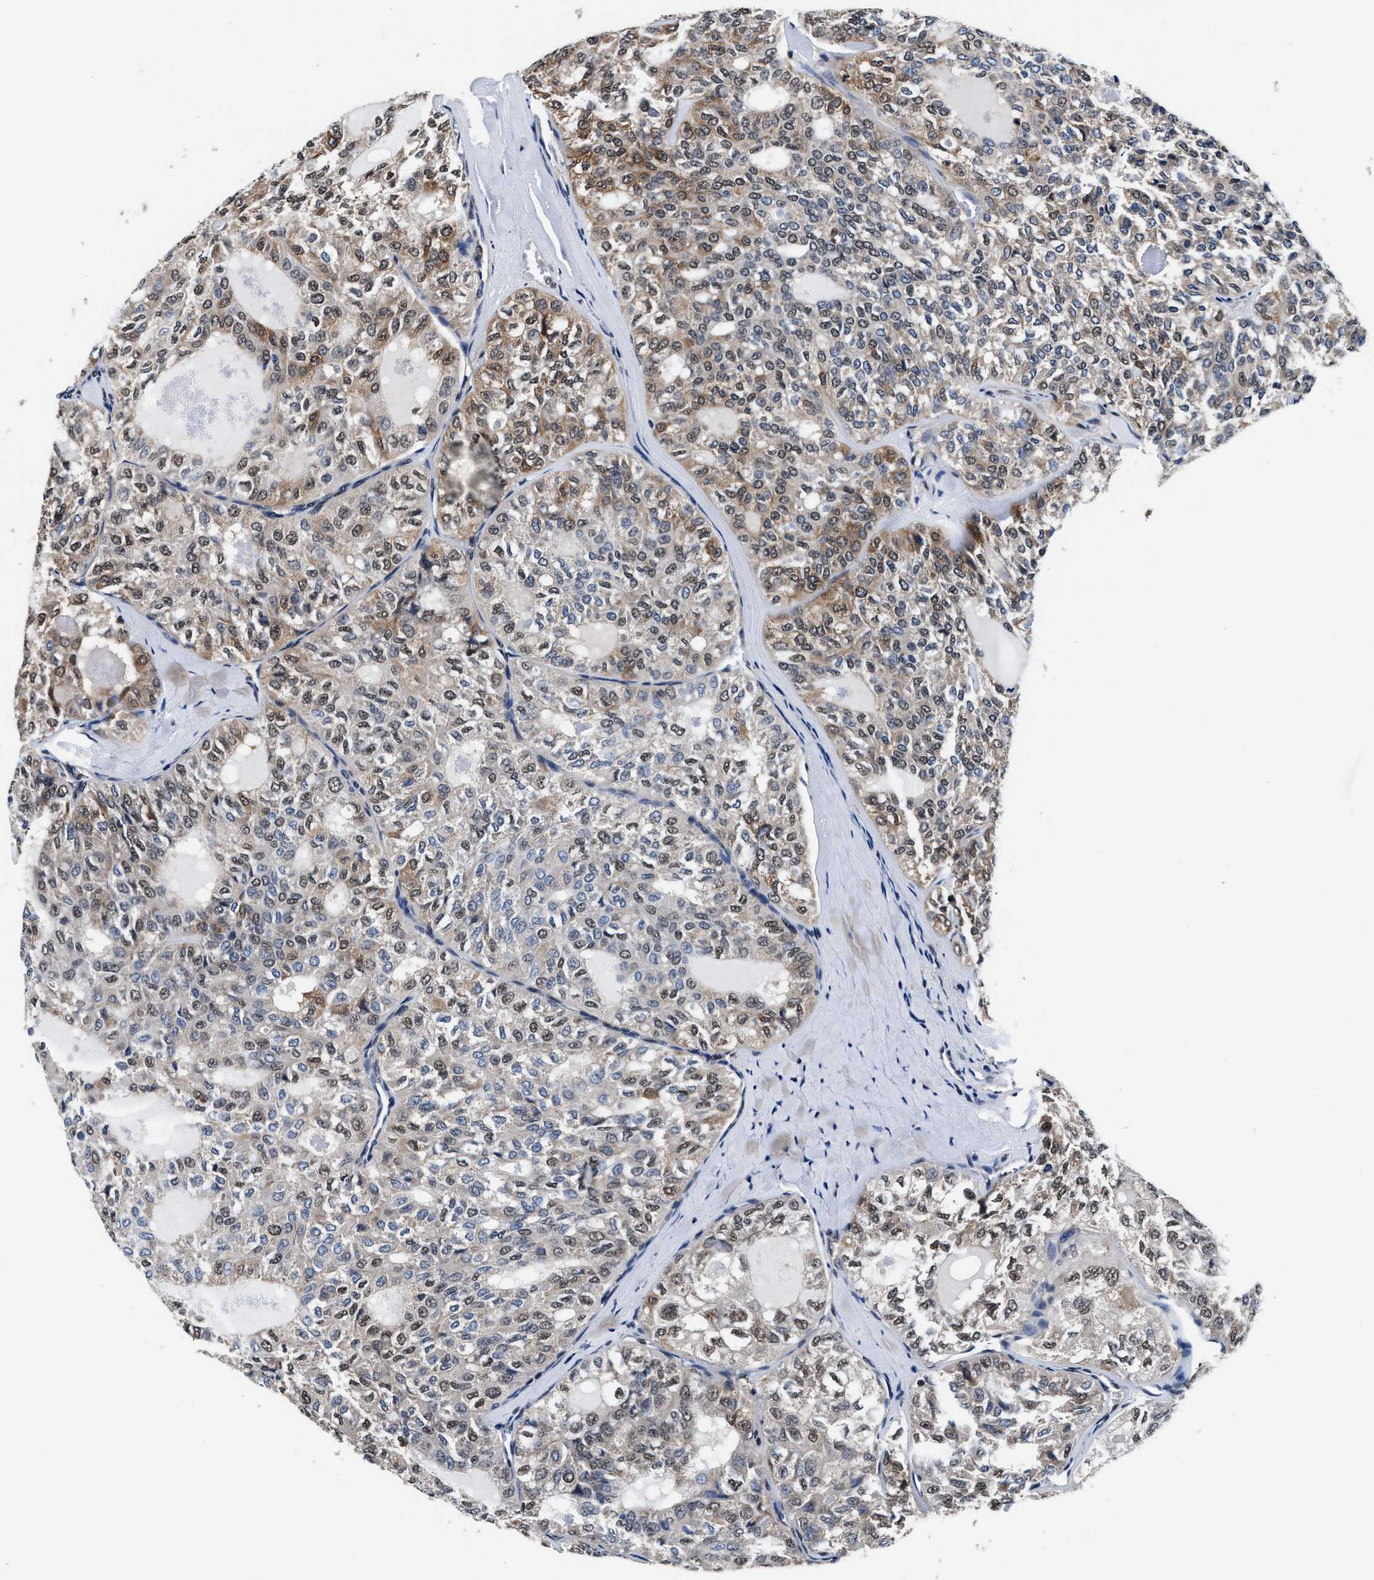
{"staining": {"intensity": "moderate", "quantity": ">75%", "location": "cytoplasmic/membranous,nuclear"}, "tissue": "thyroid cancer", "cell_type": "Tumor cells", "image_type": "cancer", "snomed": [{"axis": "morphology", "description": "Follicular adenoma carcinoma, NOS"}, {"axis": "topography", "description": "Thyroid gland"}], "caption": "IHC histopathology image of human thyroid cancer stained for a protein (brown), which shows medium levels of moderate cytoplasmic/membranous and nuclear positivity in about >75% of tumor cells.", "gene": "USP16", "patient": {"sex": "male", "age": 75}}